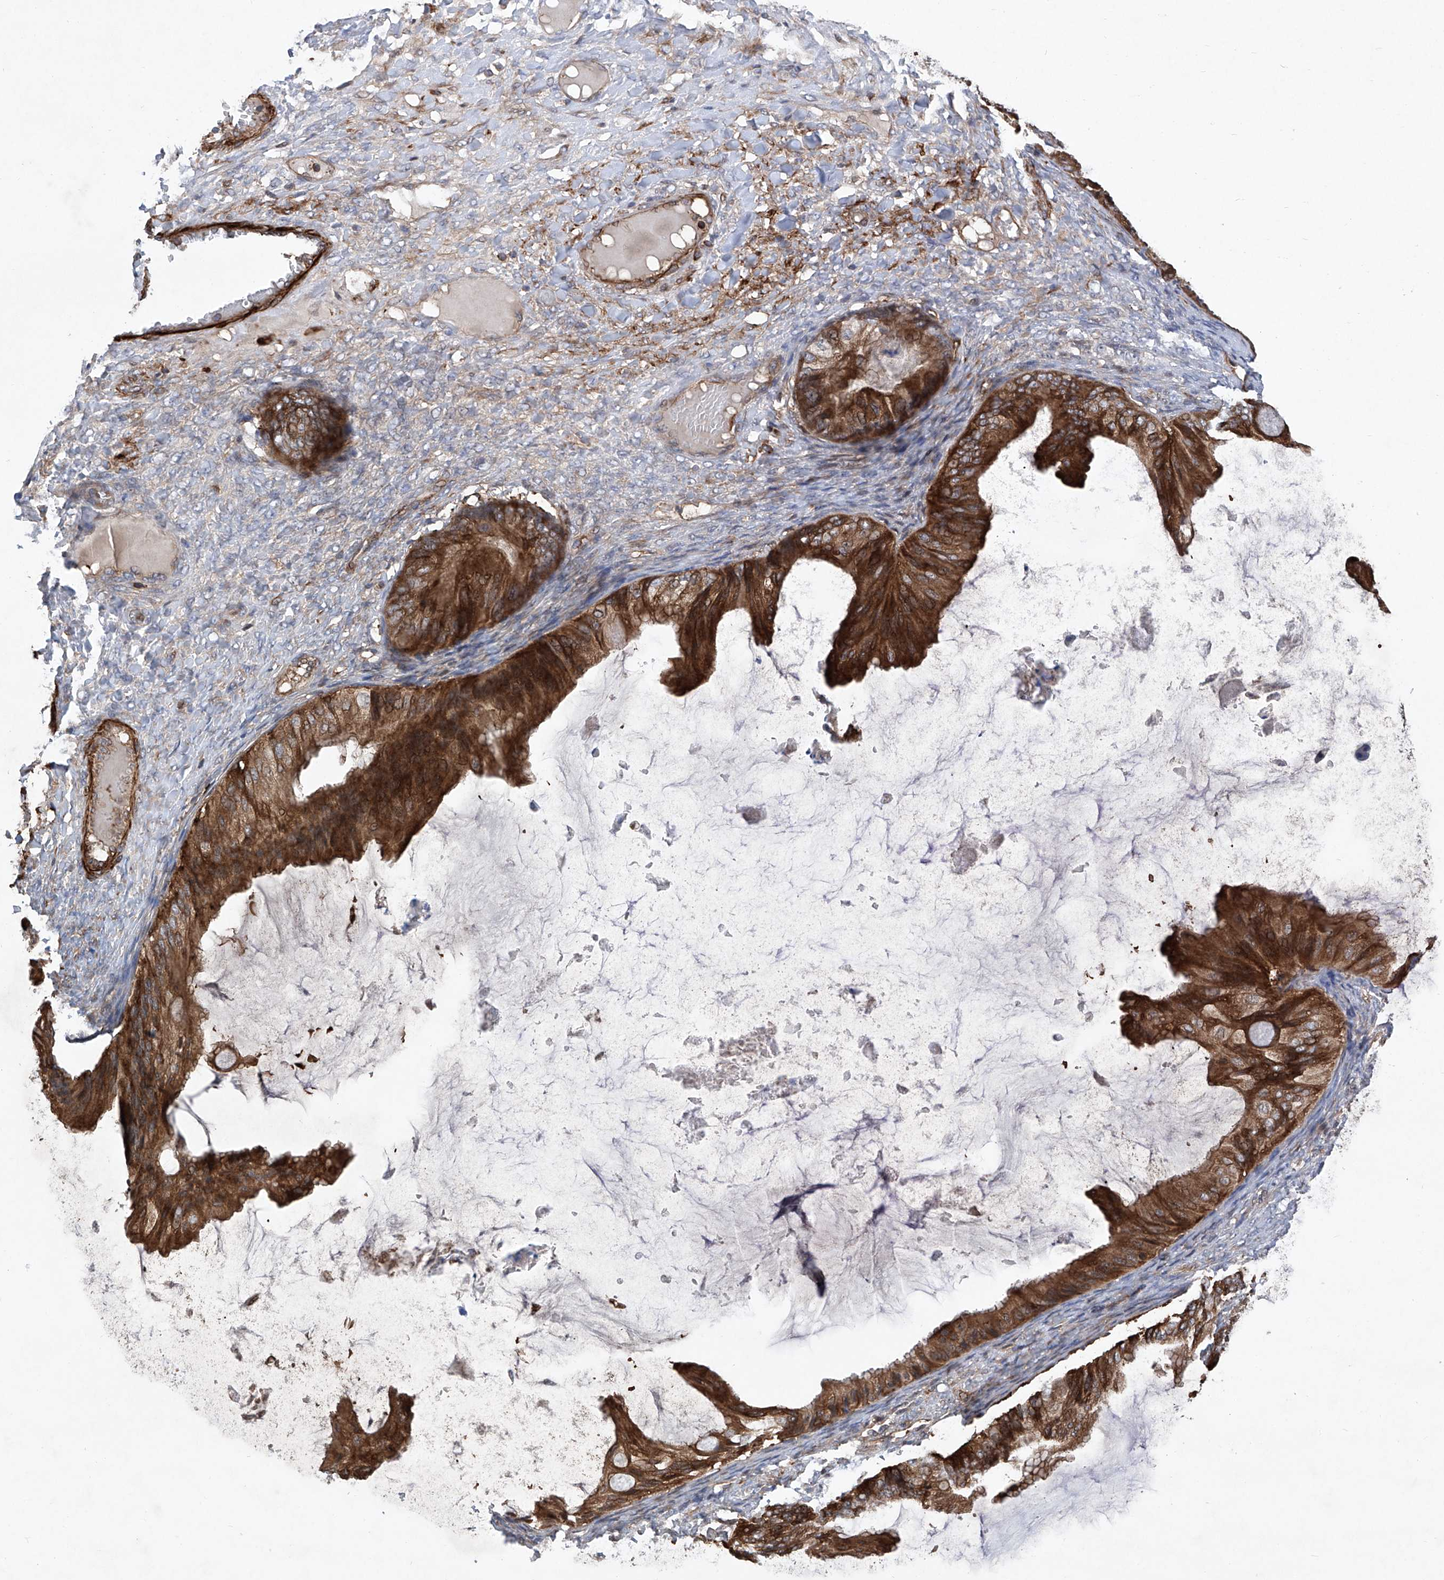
{"staining": {"intensity": "strong", "quantity": ">75%", "location": "cytoplasmic/membranous"}, "tissue": "ovarian cancer", "cell_type": "Tumor cells", "image_type": "cancer", "snomed": [{"axis": "morphology", "description": "Cystadenocarcinoma, mucinous, NOS"}, {"axis": "topography", "description": "Ovary"}], "caption": "DAB immunohistochemical staining of mucinous cystadenocarcinoma (ovarian) displays strong cytoplasmic/membranous protein expression in approximately >75% of tumor cells. The staining was performed using DAB, with brown indicating positive protein expression. Nuclei are stained blue with hematoxylin.", "gene": "NT5C3A", "patient": {"sex": "female", "age": 61}}